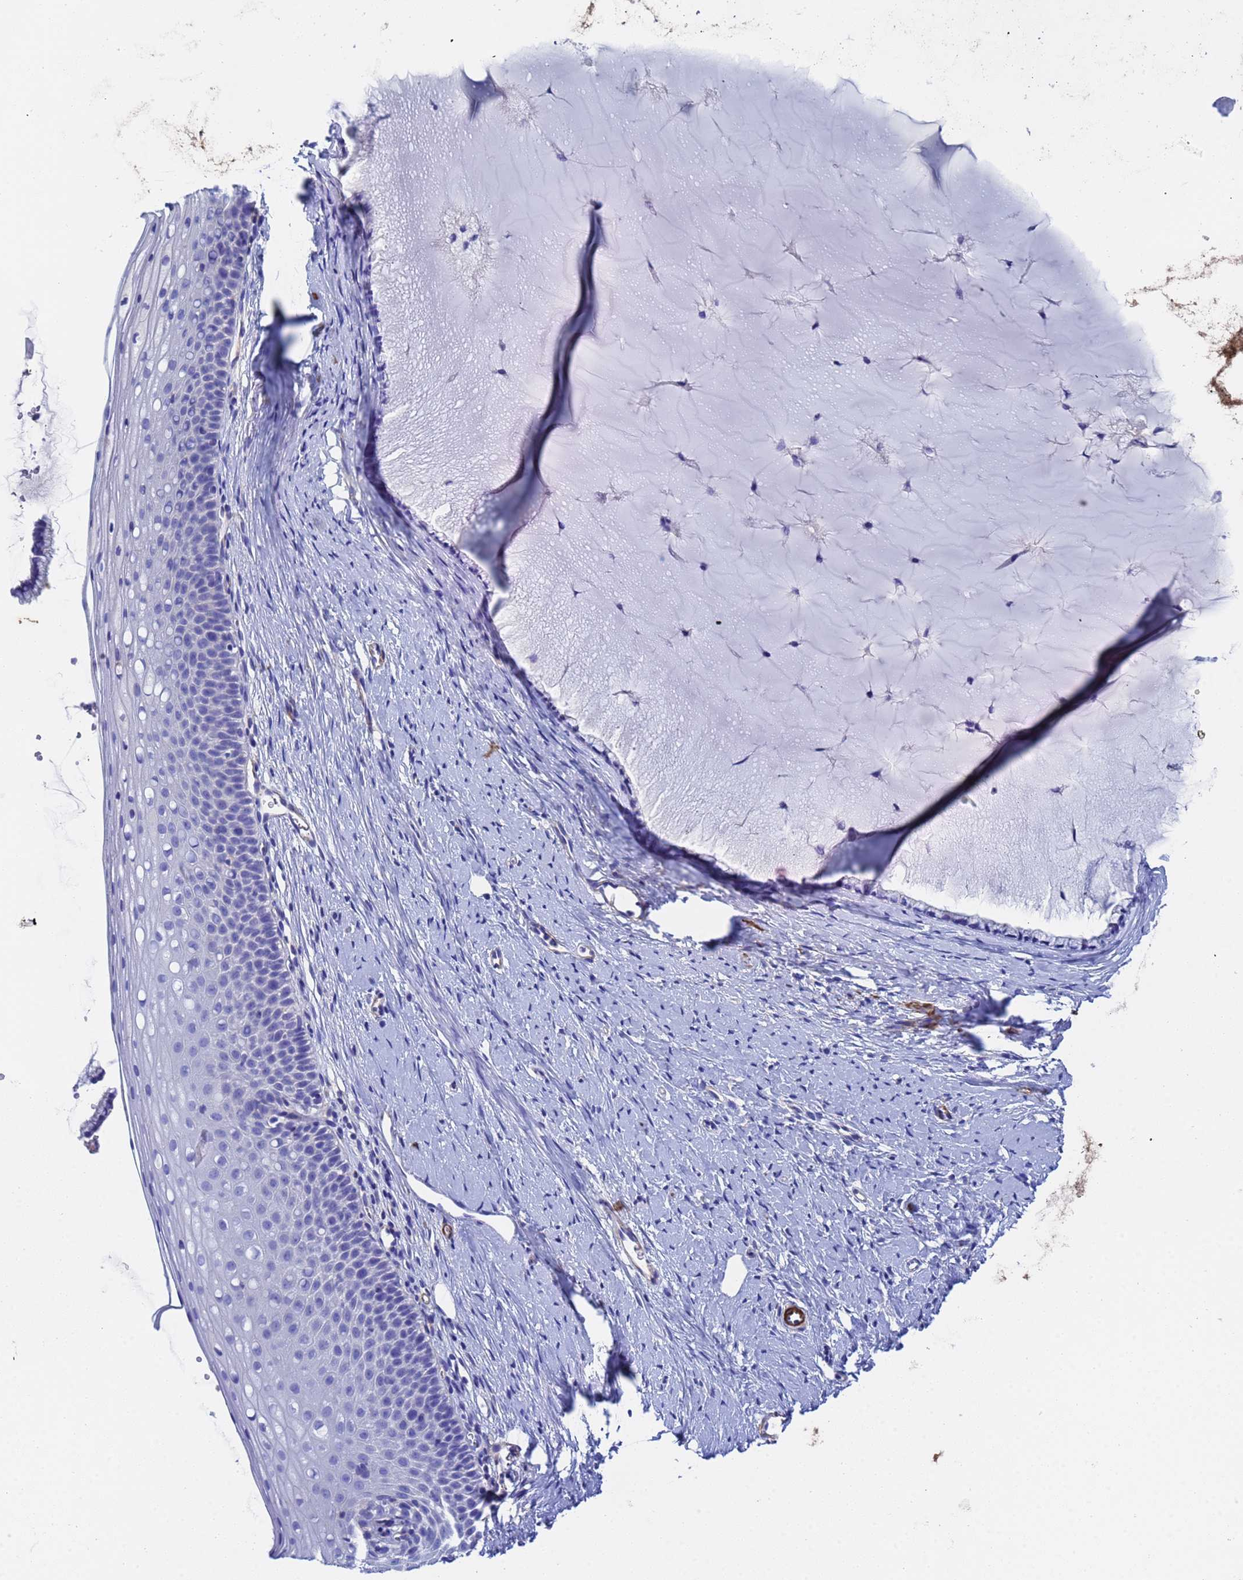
{"staining": {"intensity": "negative", "quantity": "none", "location": "none"}, "tissue": "cervix", "cell_type": "Glandular cells", "image_type": "normal", "snomed": [{"axis": "morphology", "description": "Normal tissue, NOS"}, {"axis": "topography", "description": "Cervix"}], "caption": "A photomicrograph of human cervix is negative for staining in glandular cells. (DAB (3,3'-diaminobenzidine) IHC, high magnification).", "gene": "CST1", "patient": {"sex": "female", "age": 57}}